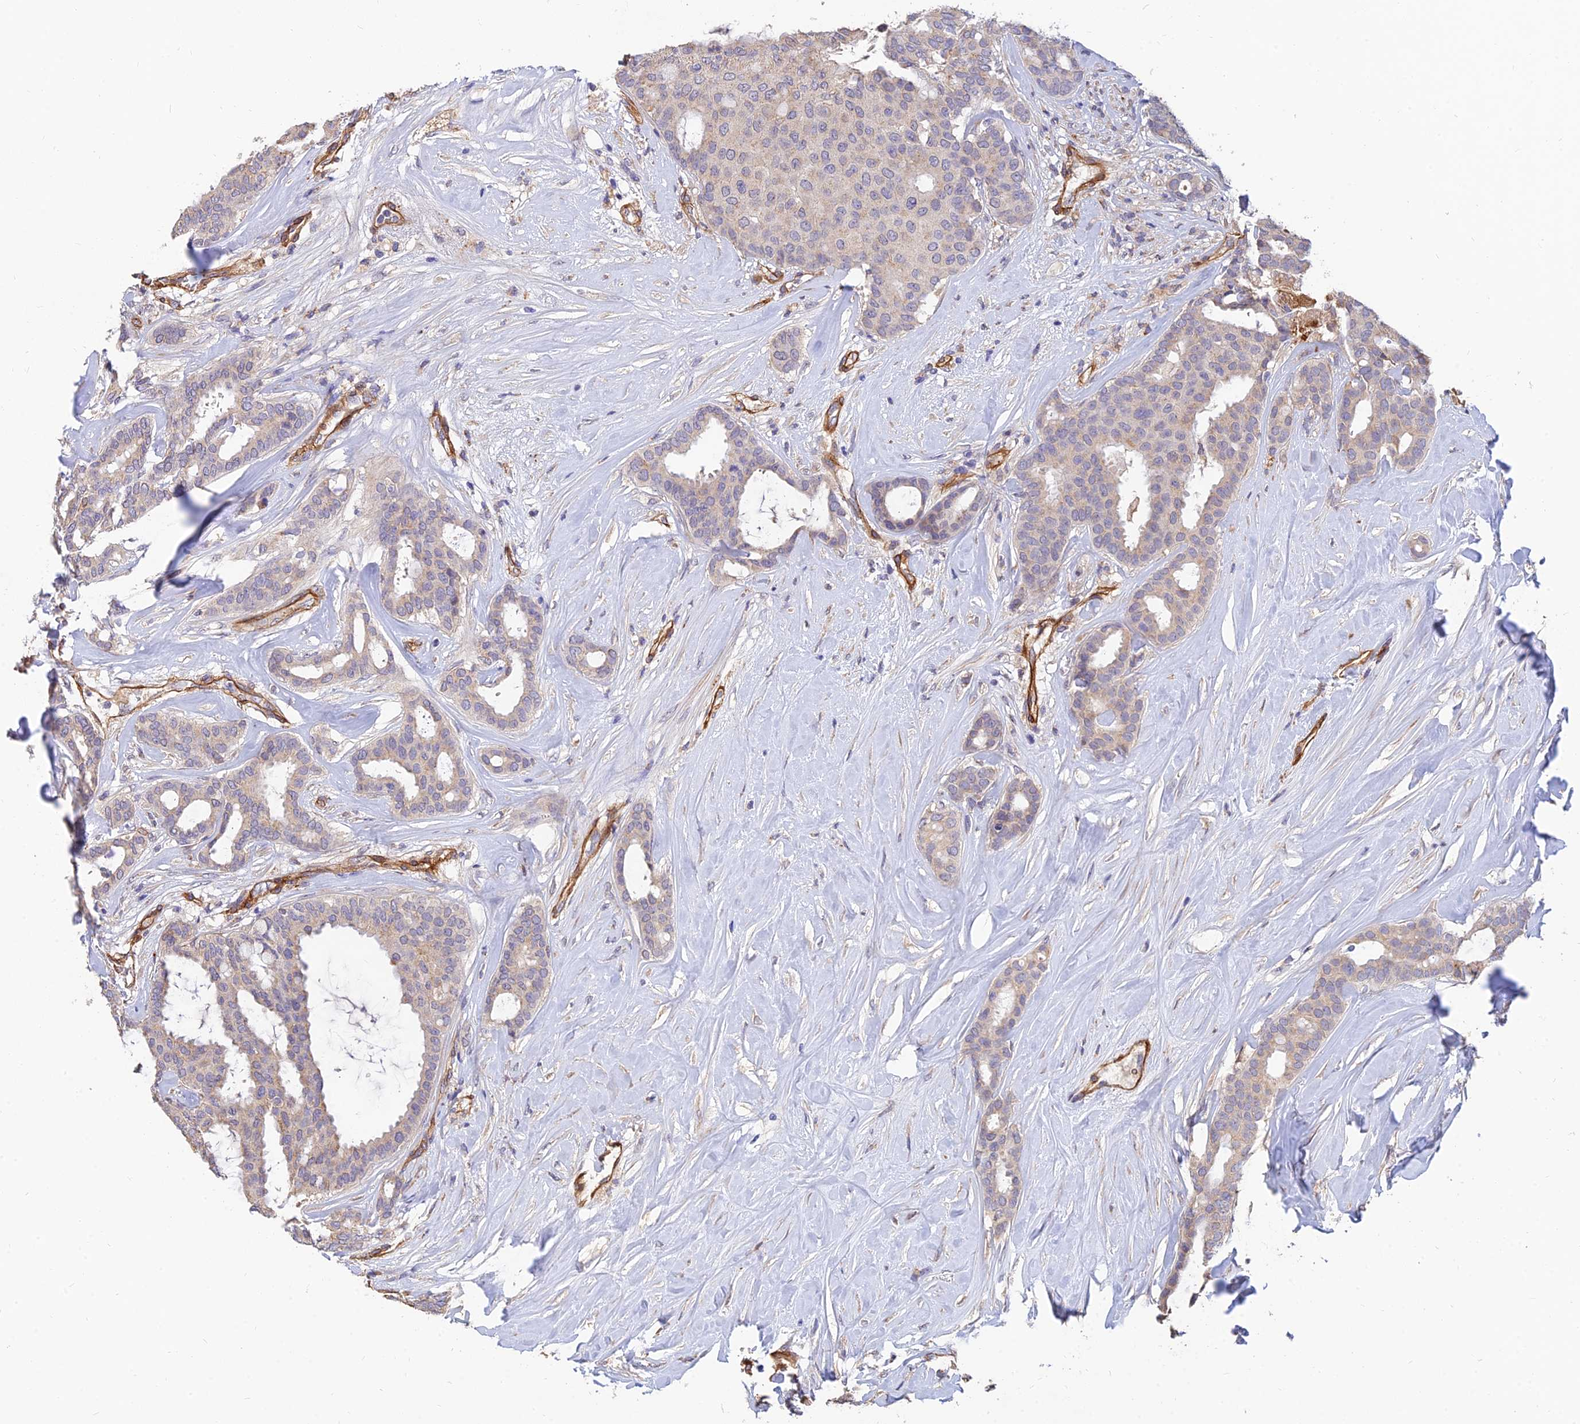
{"staining": {"intensity": "negative", "quantity": "none", "location": "none"}, "tissue": "breast cancer", "cell_type": "Tumor cells", "image_type": "cancer", "snomed": [{"axis": "morphology", "description": "Duct carcinoma"}, {"axis": "topography", "description": "Breast"}], "caption": "Immunohistochemistry (IHC) of breast invasive ductal carcinoma reveals no positivity in tumor cells.", "gene": "MRPL35", "patient": {"sex": "female", "age": 75}}